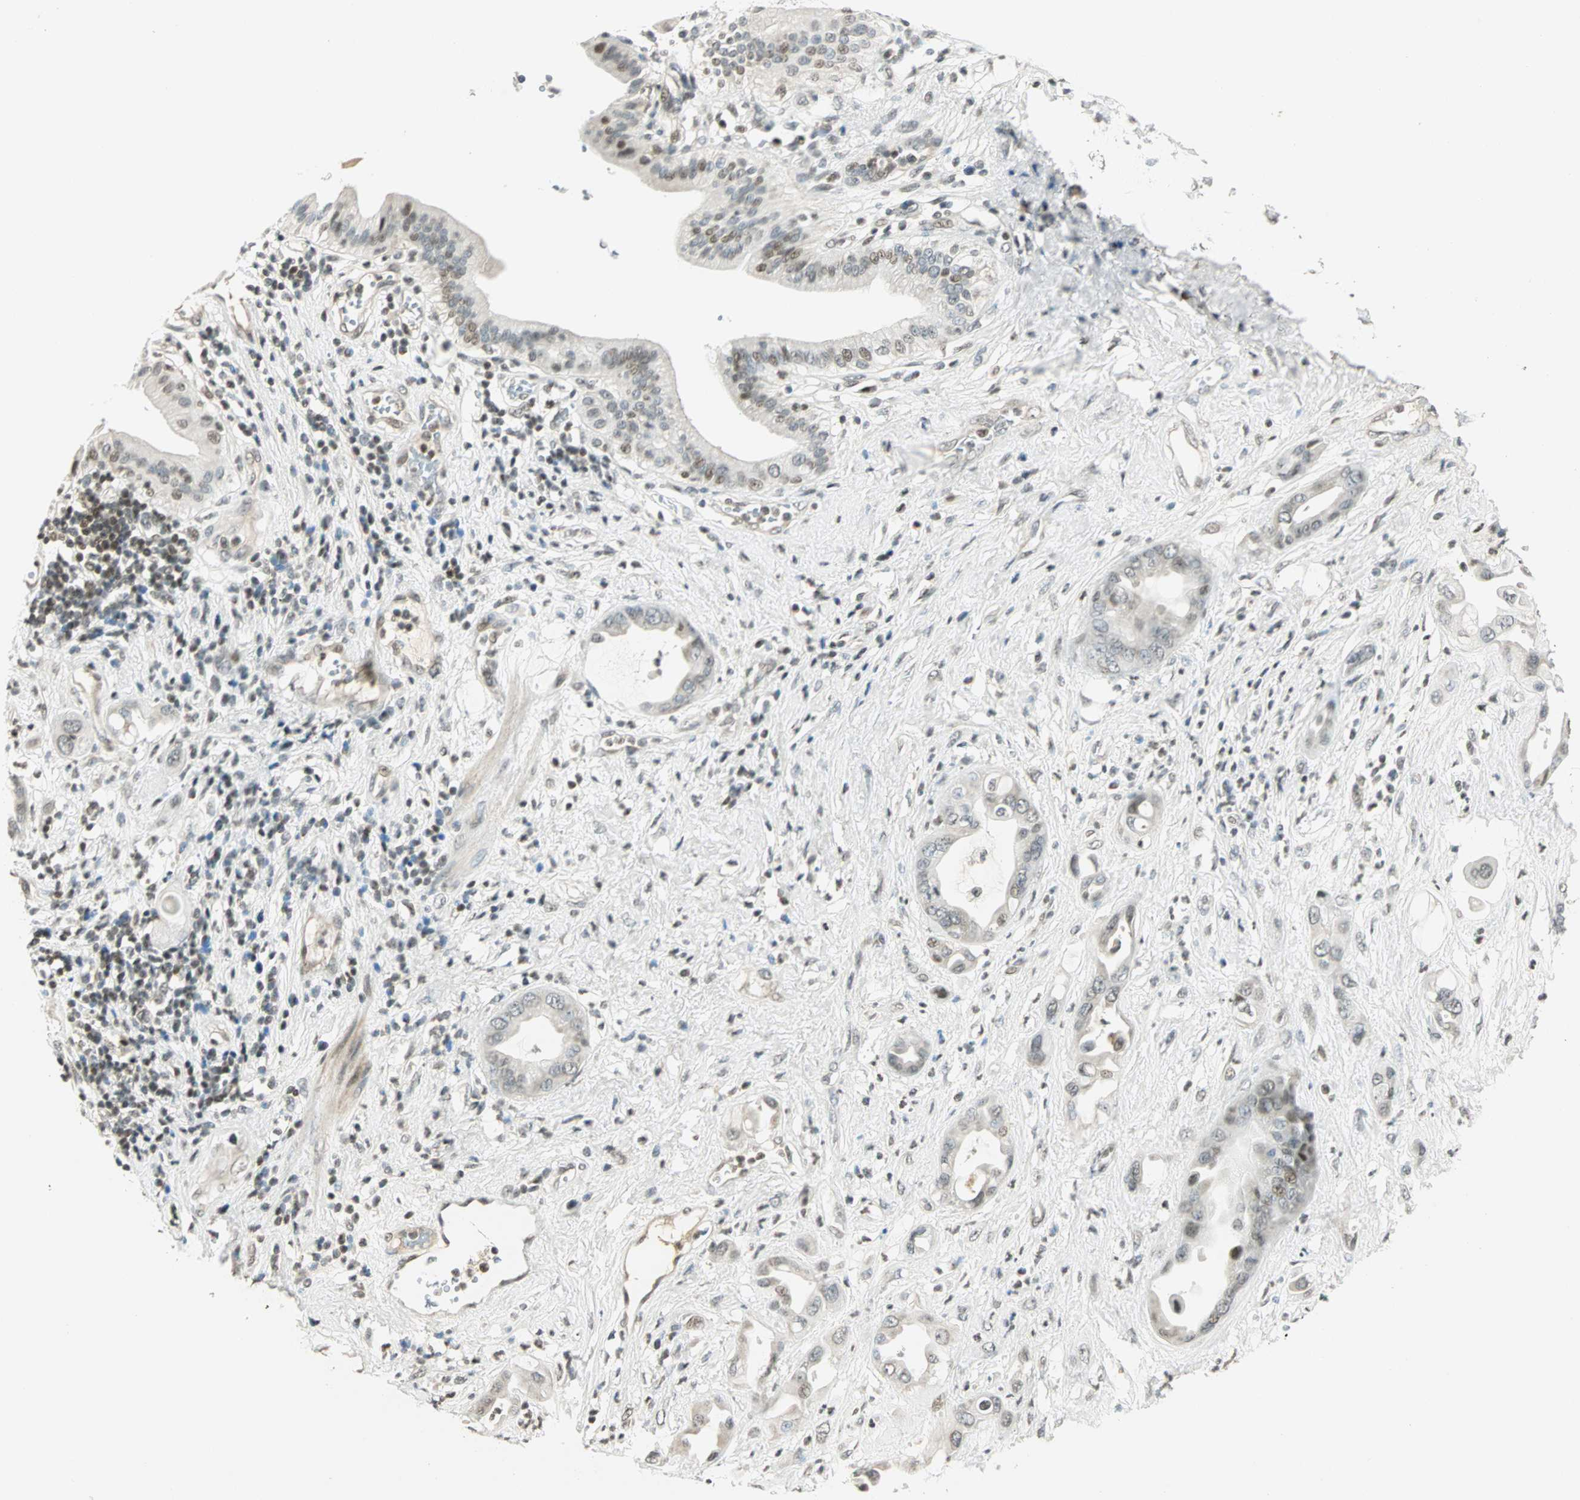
{"staining": {"intensity": "weak", "quantity": "<25%", "location": "nuclear"}, "tissue": "pancreatic cancer", "cell_type": "Tumor cells", "image_type": "cancer", "snomed": [{"axis": "morphology", "description": "Adenocarcinoma, NOS"}, {"axis": "morphology", "description": "Adenocarcinoma, metastatic, NOS"}, {"axis": "topography", "description": "Lymph node"}, {"axis": "topography", "description": "Pancreas"}, {"axis": "topography", "description": "Duodenum"}], "caption": "Pancreatic metastatic adenocarcinoma was stained to show a protein in brown. There is no significant expression in tumor cells.", "gene": "SMAD3", "patient": {"sex": "female", "age": 64}}